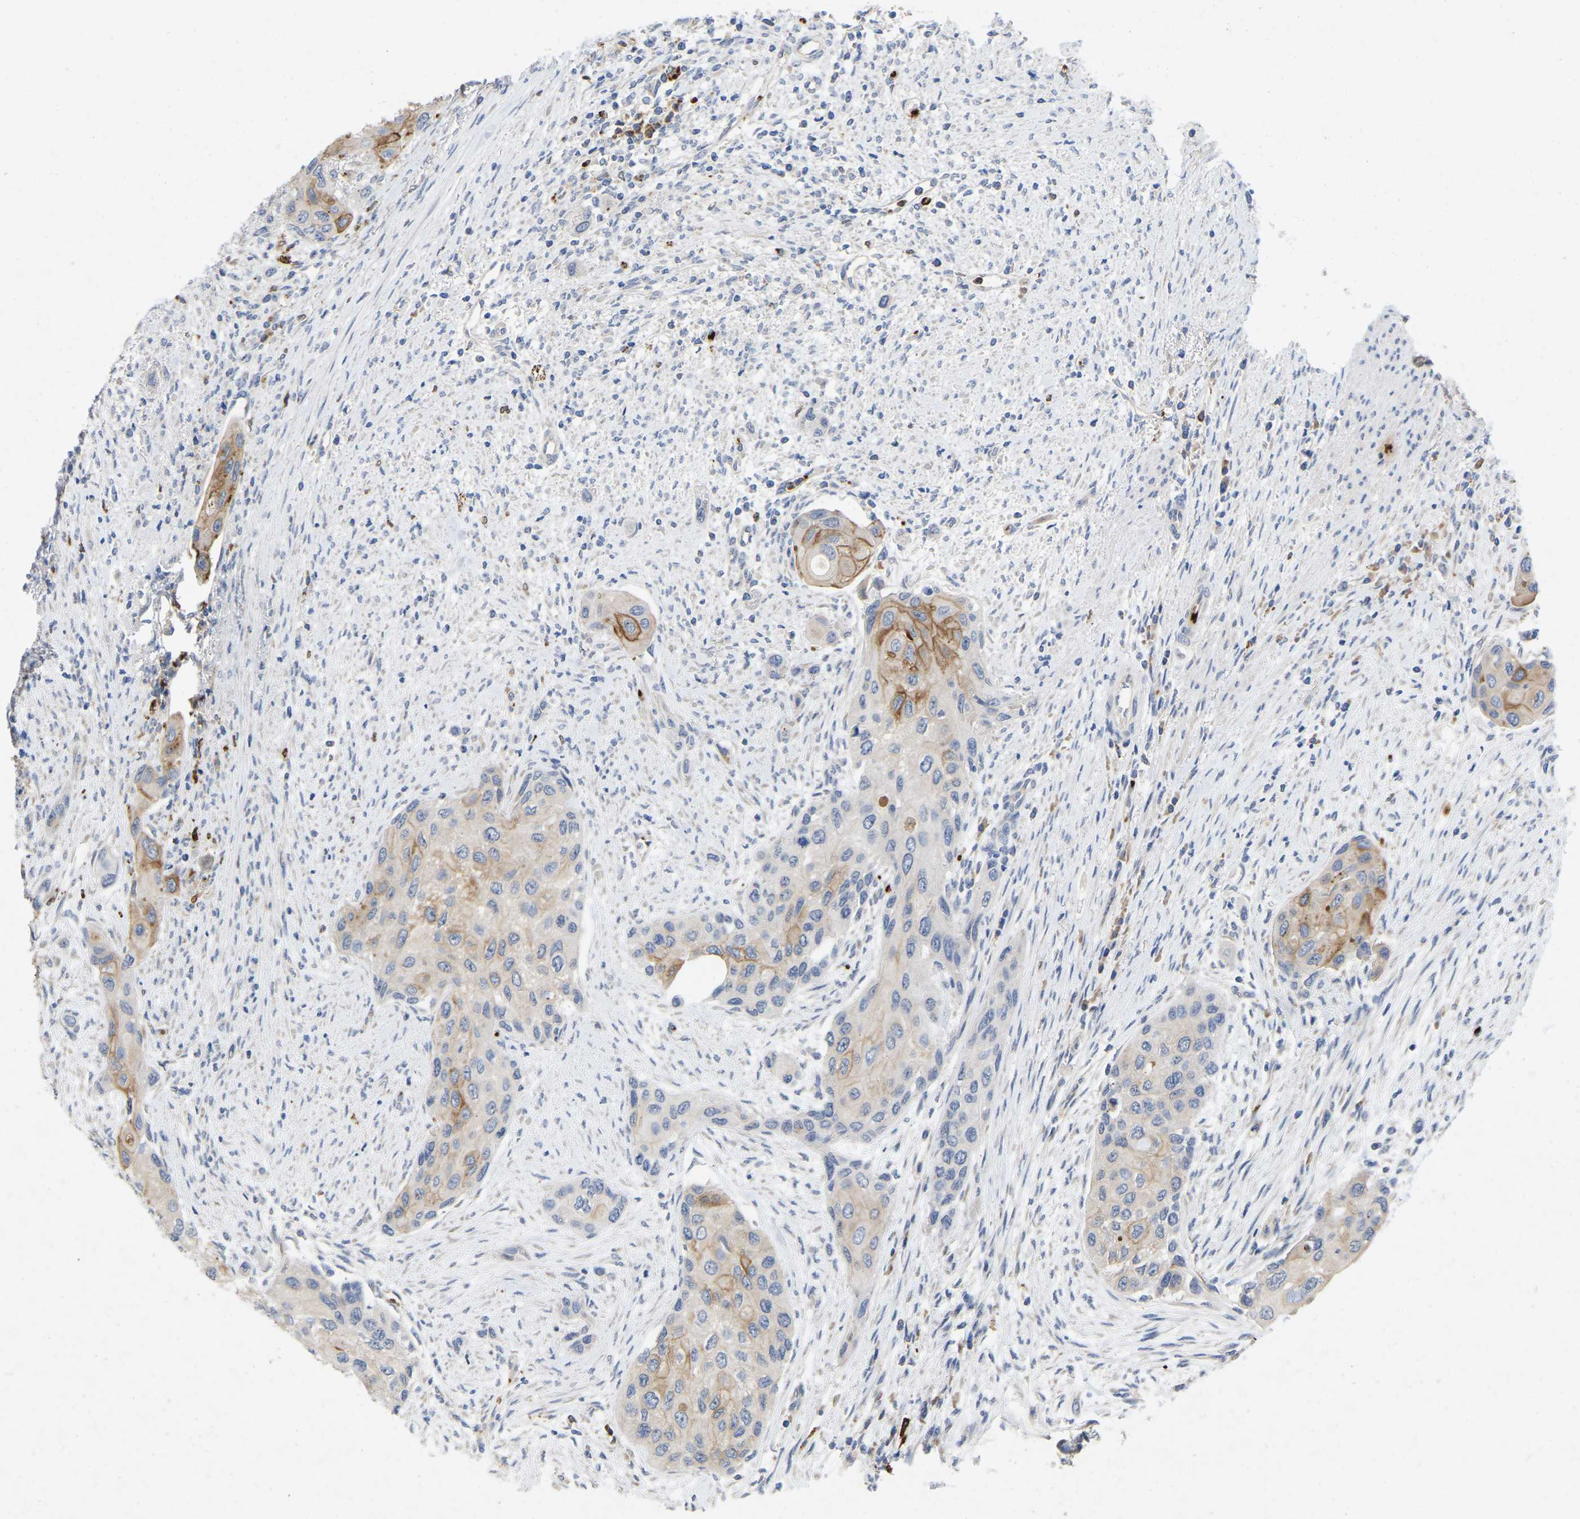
{"staining": {"intensity": "moderate", "quantity": "25%-75%", "location": "cytoplasmic/membranous"}, "tissue": "urothelial cancer", "cell_type": "Tumor cells", "image_type": "cancer", "snomed": [{"axis": "morphology", "description": "Urothelial carcinoma, High grade"}, {"axis": "topography", "description": "Urinary bladder"}], "caption": "High-power microscopy captured an immunohistochemistry micrograph of urothelial cancer, revealing moderate cytoplasmic/membranous expression in about 25%-75% of tumor cells.", "gene": "RHEB", "patient": {"sex": "female", "age": 56}}